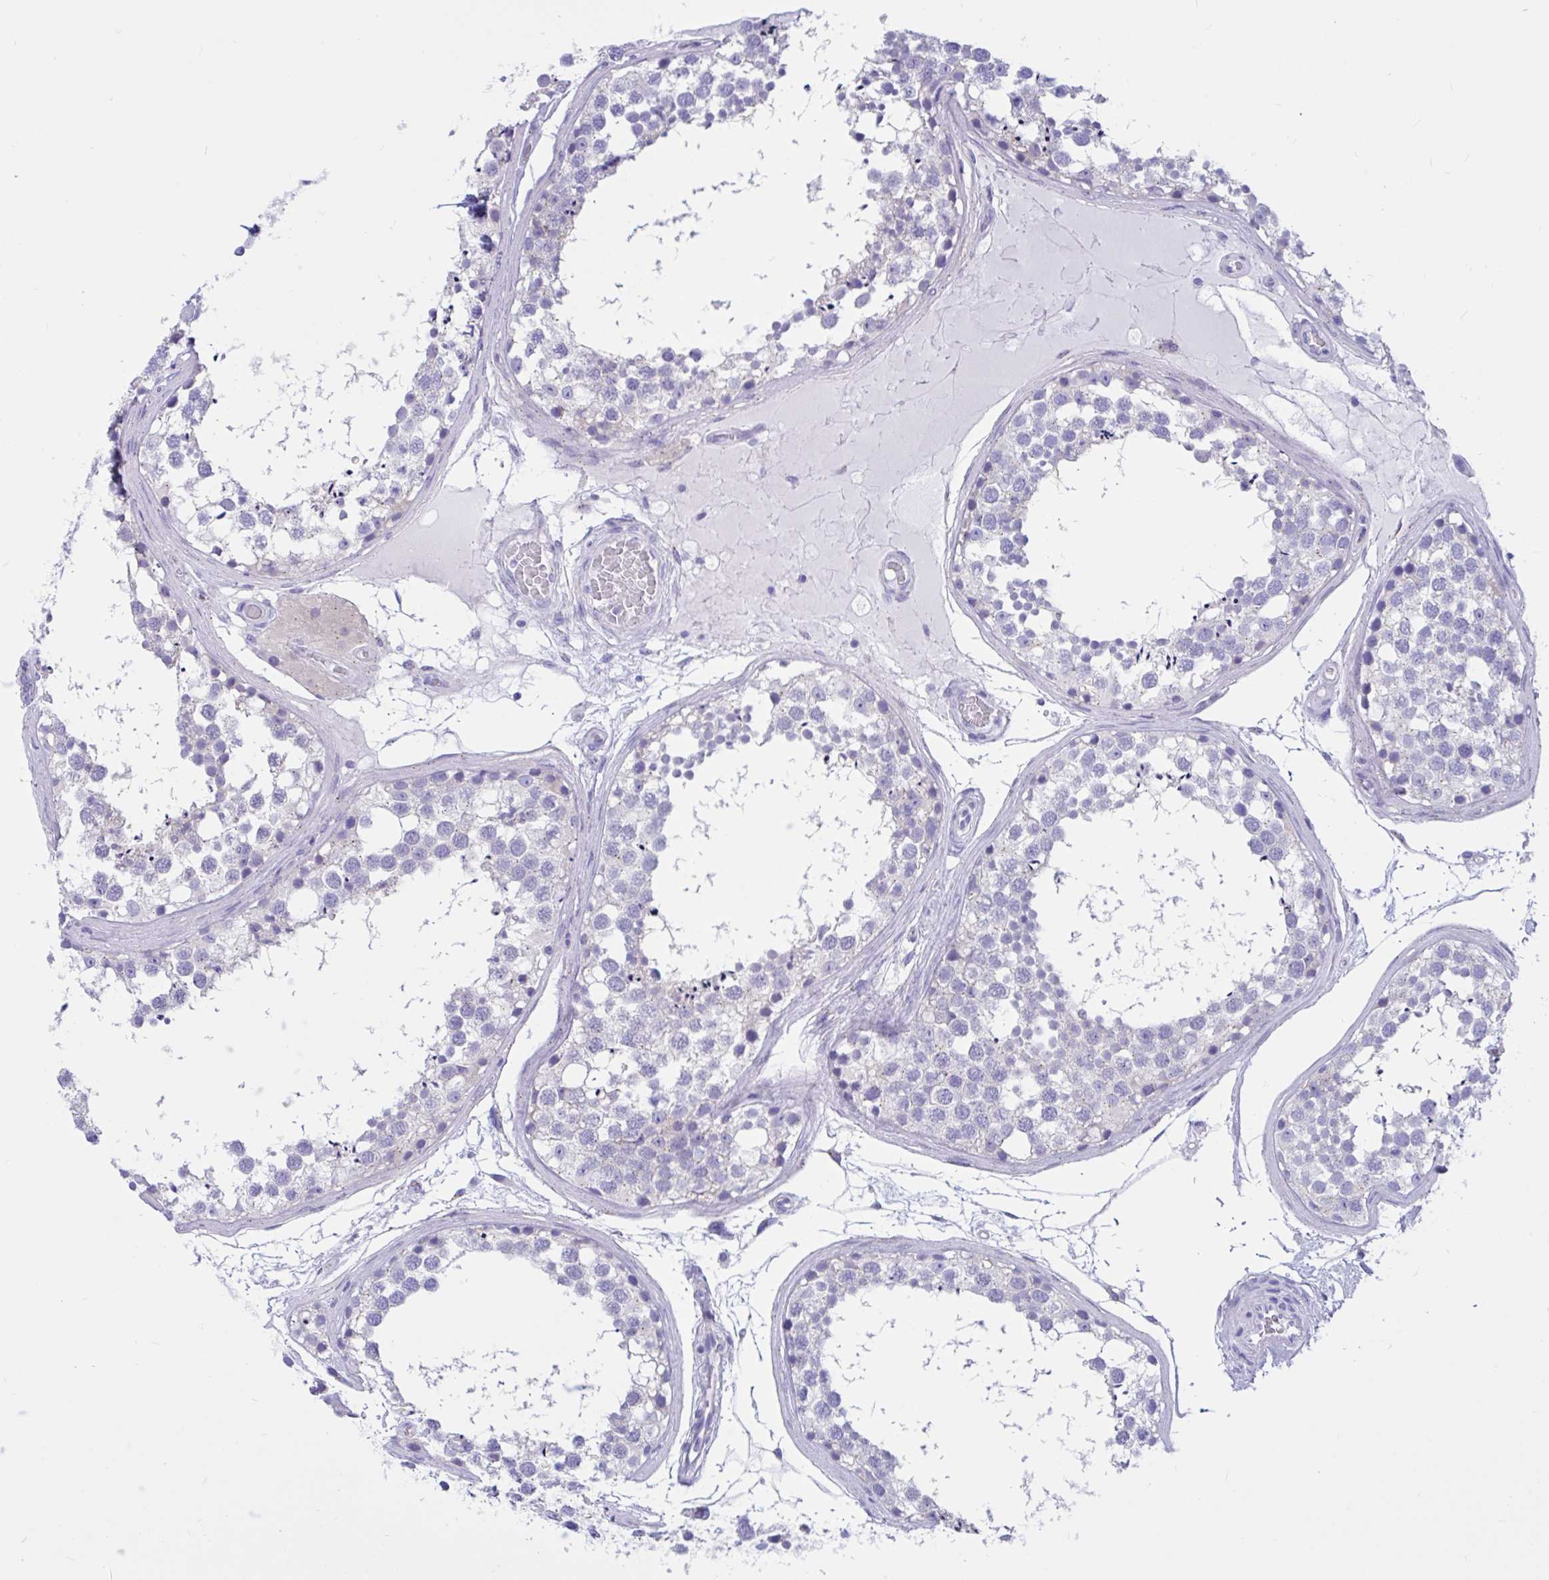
{"staining": {"intensity": "weak", "quantity": "<25%", "location": "cytoplasmic/membranous"}, "tissue": "testis", "cell_type": "Cells in seminiferous ducts", "image_type": "normal", "snomed": [{"axis": "morphology", "description": "Normal tissue, NOS"}, {"axis": "morphology", "description": "Seminoma, NOS"}, {"axis": "topography", "description": "Testis"}], "caption": "Immunohistochemical staining of unremarkable human testis demonstrates no significant positivity in cells in seminiferous ducts.", "gene": "RNASE3", "patient": {"sex": "male", "age": 65}}